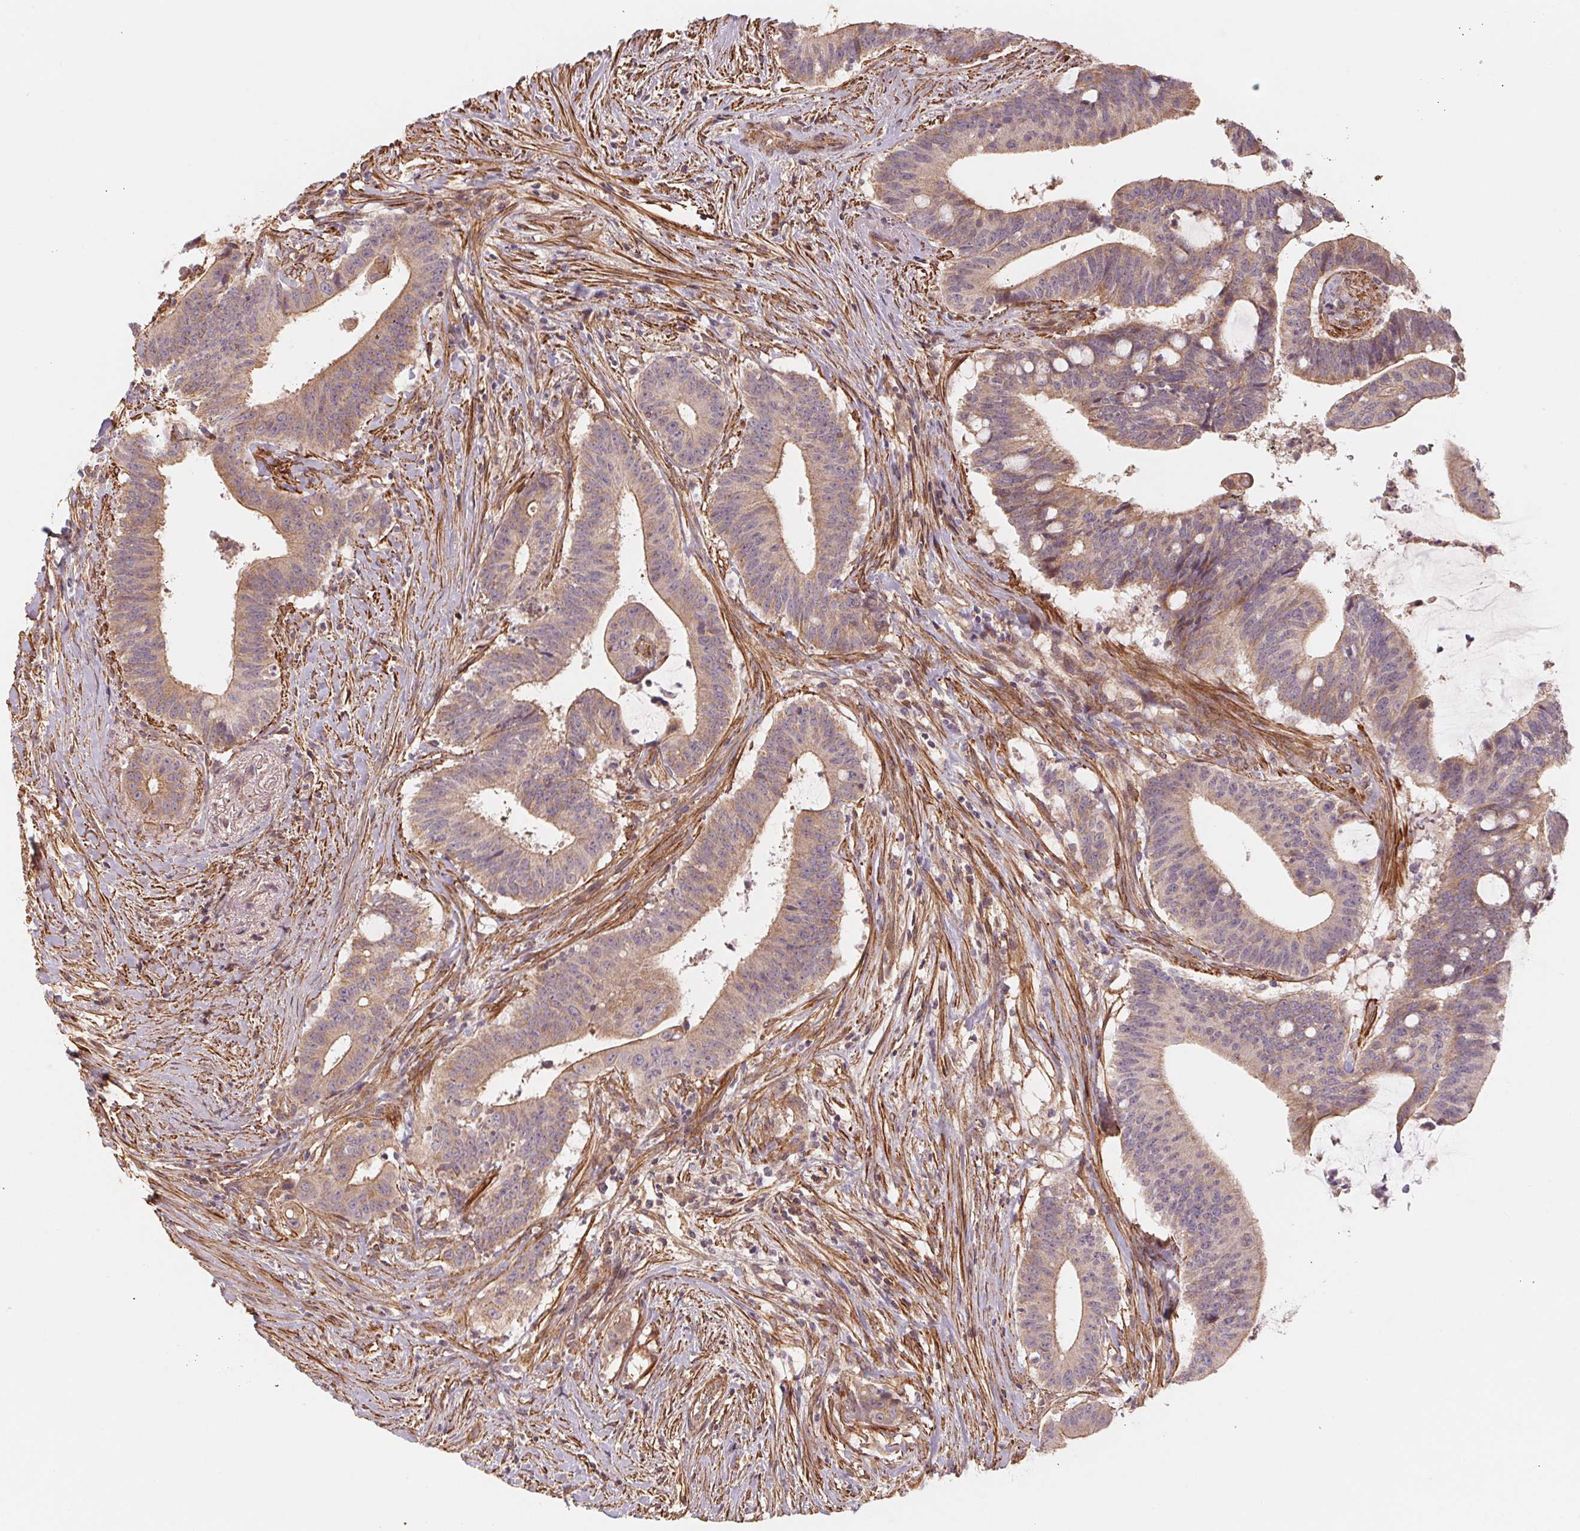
{"staining": {"intensity": "weak", "quantity": ">75%", "location": "cytoplasmic/membranous"}, "tissue": "colorectal cancer", "cell_type": "Tumor cells", "image_type": "cancer", "snomed": [{"axis": "morphology", "description": "Adenocarcinoma, NOS"}, {"axis": "topography", "description": "Colon"}], "caption": "Weak cytoplasmic/membranous positivity is appreciated in approximately >75% of tumor cells in adenocarcinoma (colorectal).", "gene": "CCDC112", "patient": {"sex": "female", "age": 43}}